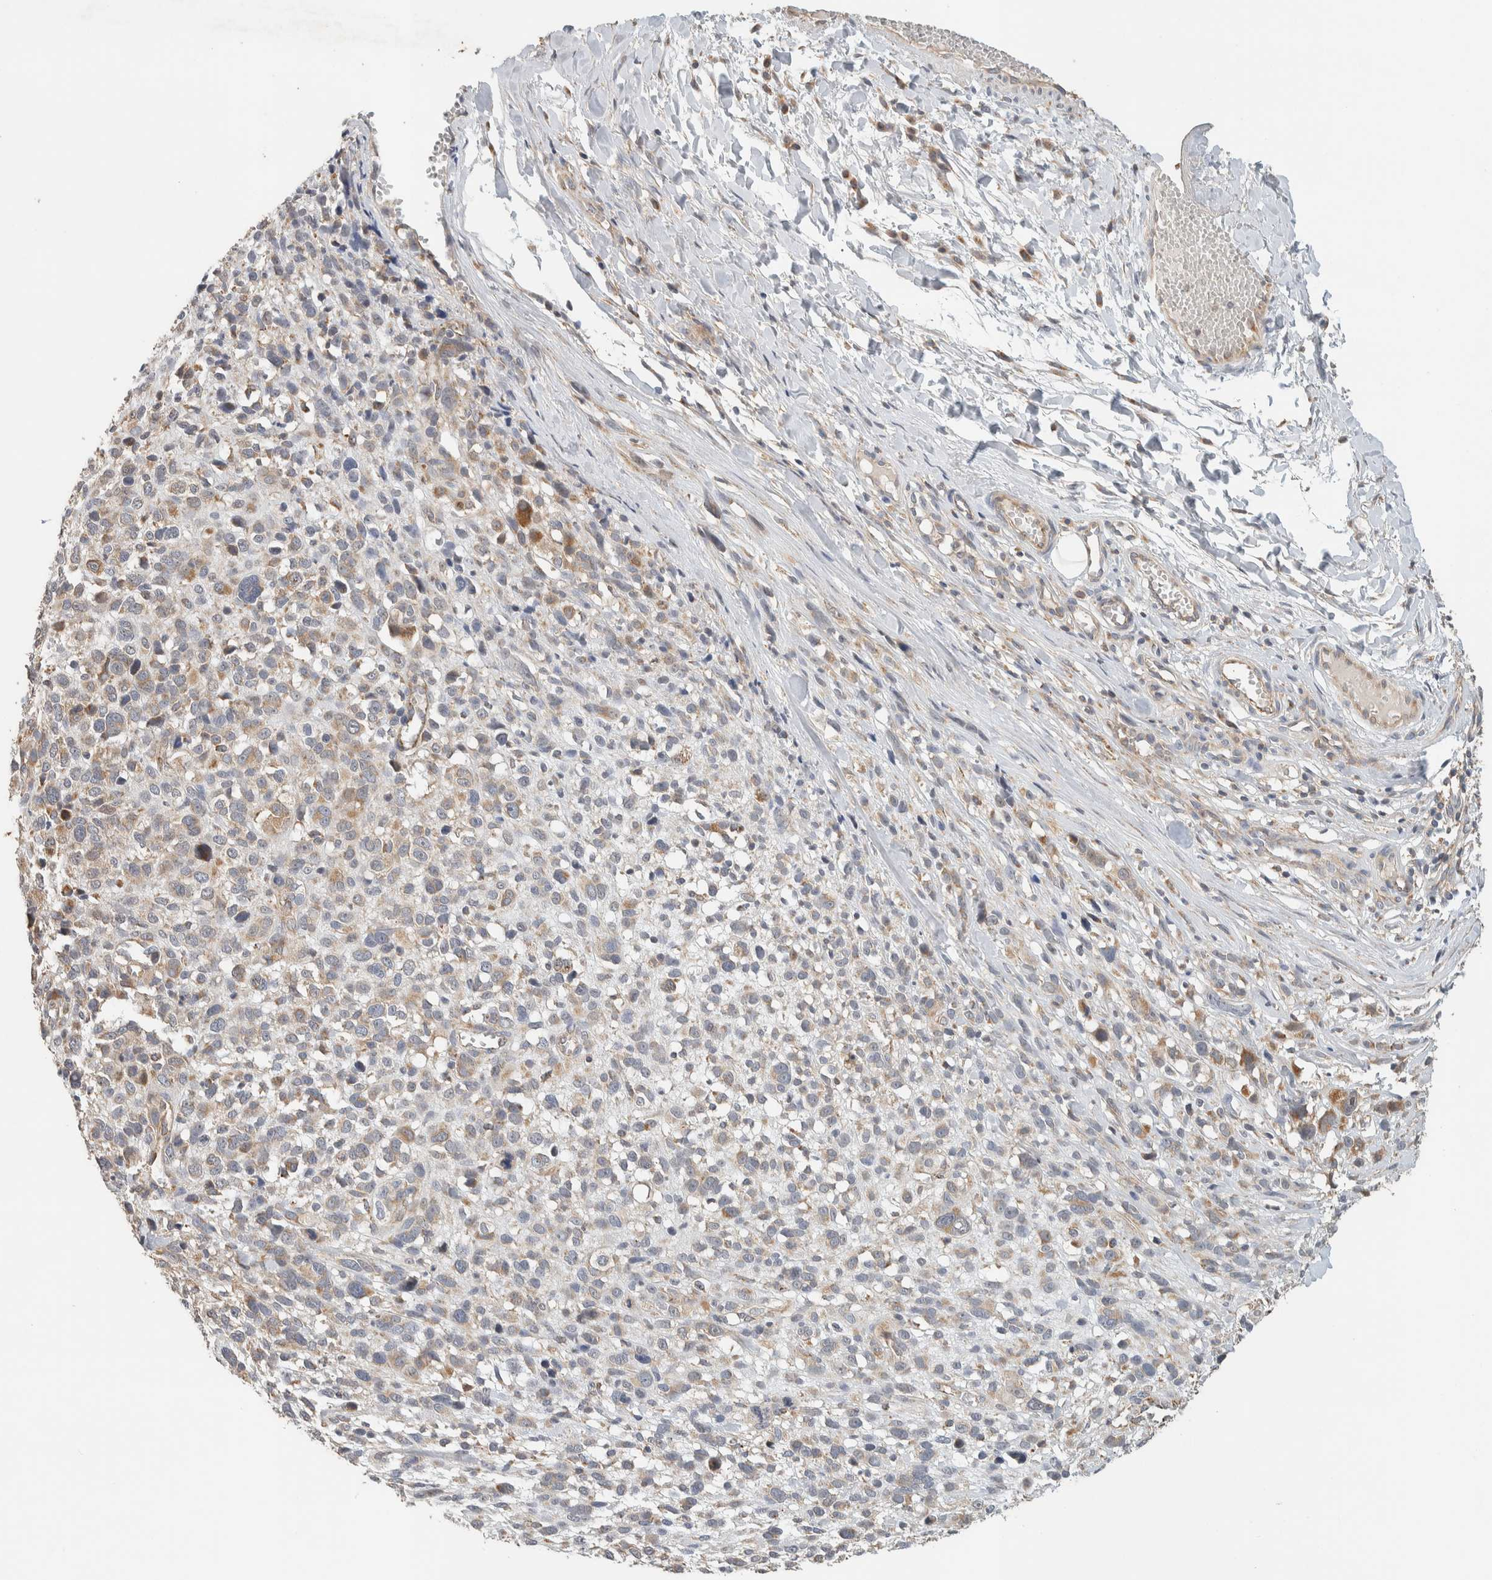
{"staining": {"intensity": "moderate", "quantity": "<25%", "location": "cytoplasmic/membranous"}, "tissue": "melanoma", "cell_type": "Tumor cells", "image_type": "cancer", "snomed": [{"axis": "morphology", "description": "Malignant melanoma, NOS"}, {"axis": "topography", "description": "Skin"}], "caption": "There is low levels of moderate cytoplasmic/membranous expression in tumor cells of malignant melanoma, as demonstrated by immunohistochemical staining (brown color).", "gene": "PDE7B", "patient": {"sex": "female", "age": 55}}